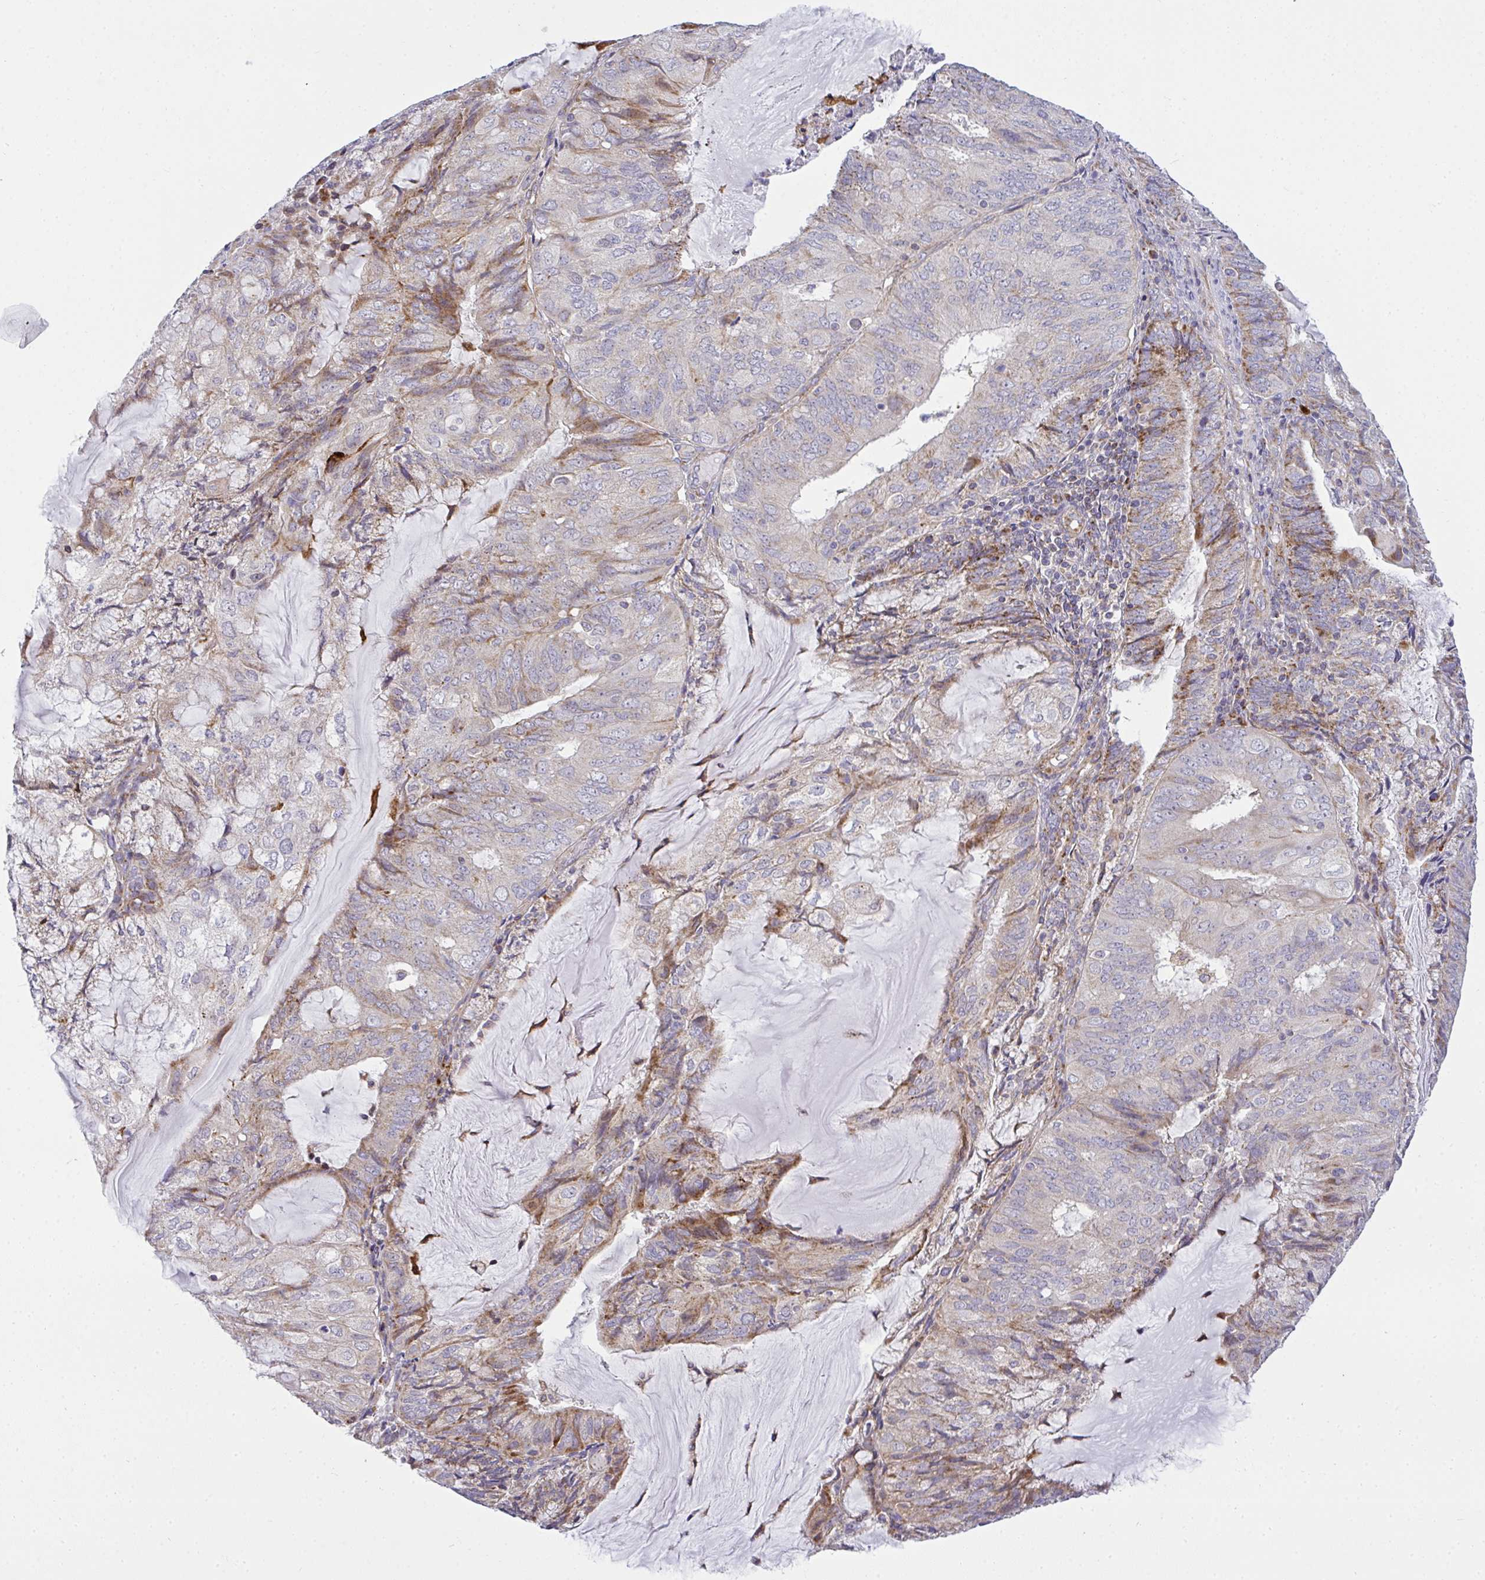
{"staining": {"intensity": "moderate", "quantity": "25%-75%", "location": "cytoplasmic/membranous"}, "tissue": "endometrial cancer", "cell_type": "Tumor cells", "image_type": "cancer", "snomed": [{"axis": "morphology", "description": "Adenocarcinoma, NOS"}, {"axis": "topography", "description": "Endometrium"}], "caption": "Immunohistochemistry (IHC) photomicrograph of human endometrial adenocarcinoma stained for a protein (brown), which demonstrates medium levels of moderate cytoplasmic/membranous staining in approximately 25%-75% of tumor cells.", "gene": "SRRM4", "patient": {"sex": "female", "age": 81}}